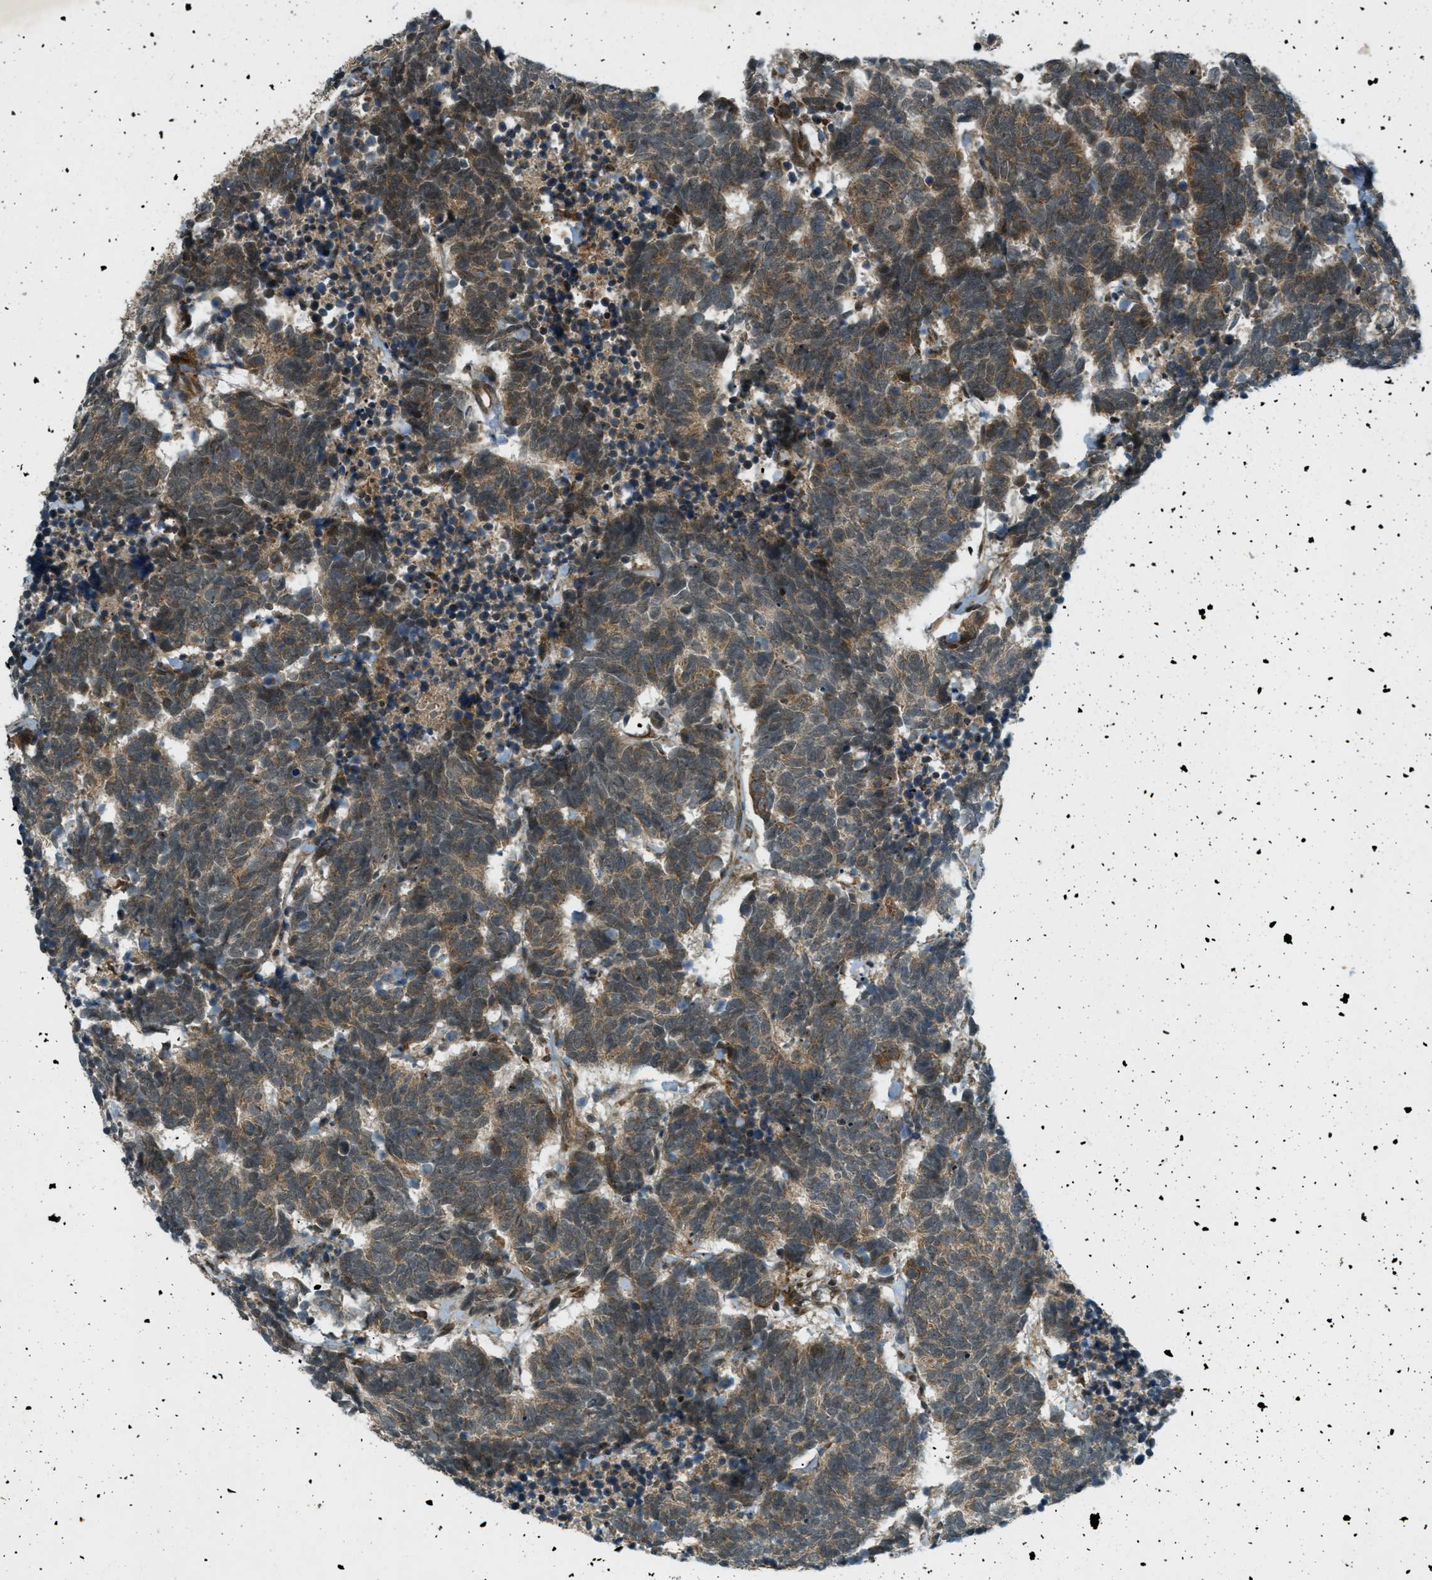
{"staining": {"intensity": "moderate", "quantity": ">75%", "location": "cytoplasmic/membranous"}, "tissue": "carcinoid", "cell_type": "Tumor cells", "image_type": "cancer", "snomed": [{"axis": "morphology", "description": "Carcinoma, NOS"}, {"axis": "morphology", "description": "Carcinoid, malignant, NOS"}, {"axis": "topography", "description": "Urinary bladder"}], "caption": "The histopathology image reveals immunohistochemical staining of carcinoid (malignant). There is moderate cytoplasmic/membranous staining is appreciated in about >75% of tumor cells.", "gene": "EIF2AK3", "patient": {"sex": "male", "age": 57}}